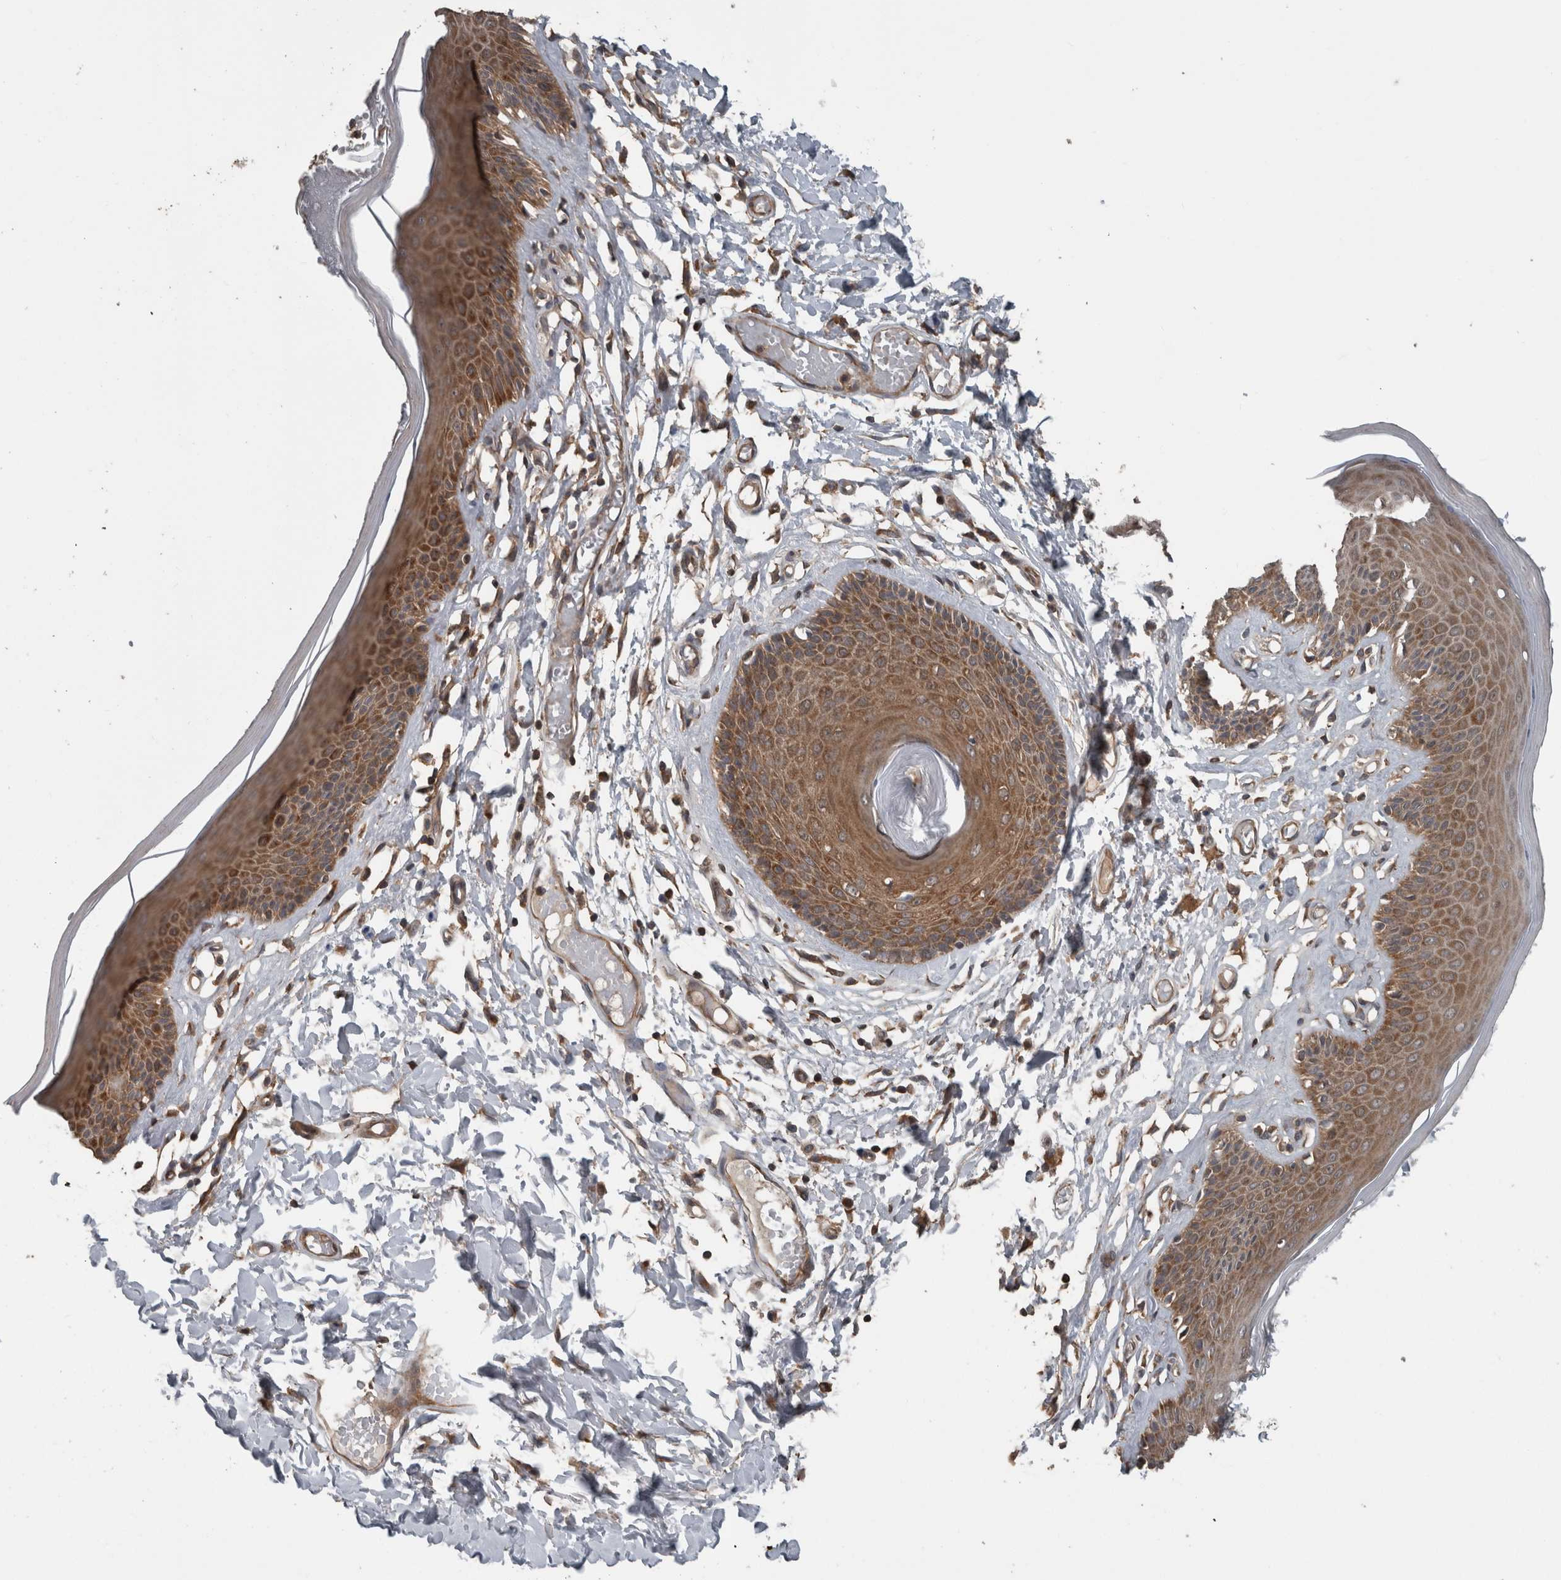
{"staining": {"intensity": "strong", "quantity": ">75%", "location": "cytoplasmic/membranous"}, "tissue": "skin", "cell_type": "Epidermal cells", "image_type": "normal", "snomed": [{"axis": "morphology", "description": "Normal tissue, NOS"}, {"axis": "topography", "description": "Vulva"}], "caption": "High-power microscopy captured an immunohistochemistry (IHC) histopathology image of unremarkable skin, revealing strong cytoplasmic/membranous expression in approximately >75% of epidermal cells.", "gene": "RIOK3", "patient": {"sex": "female", "age": 73}}